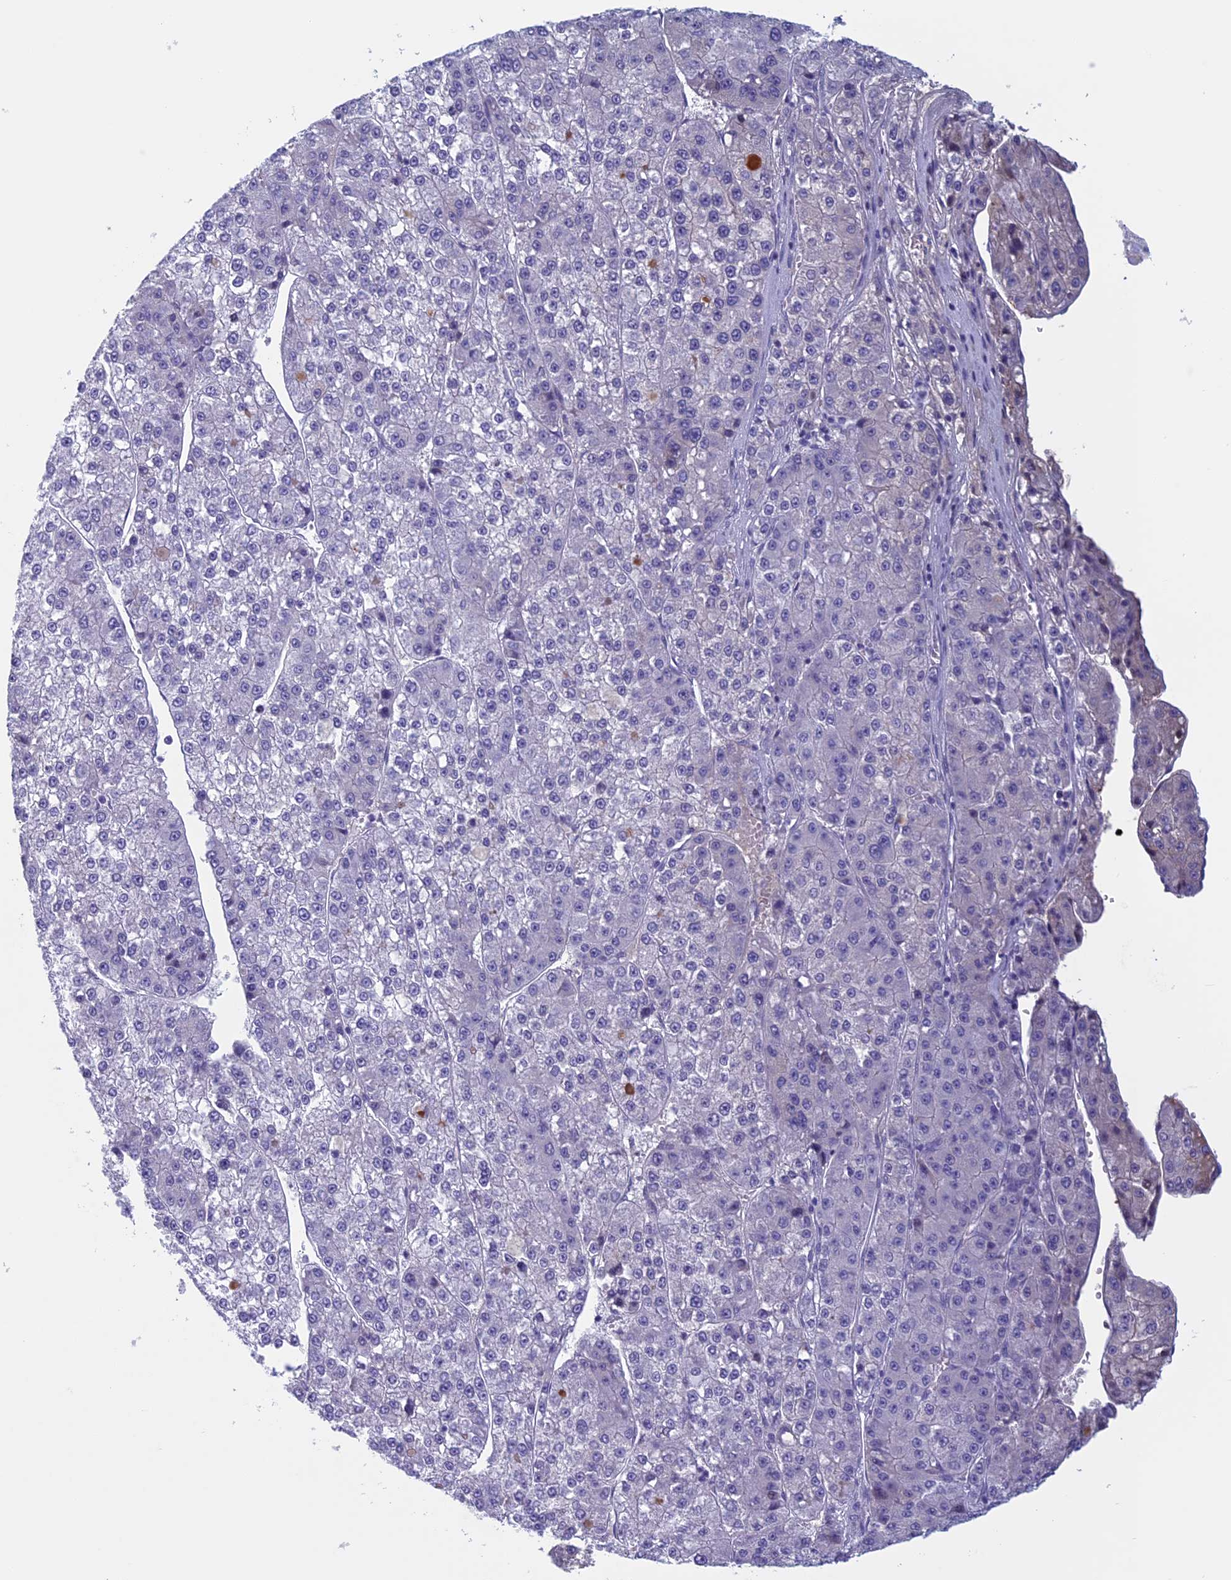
{"staining": {"intensity": "negative", "quantity": "none", "location": "none"}, "tissue": "liver cancer", "cell_type": "Tumor cells", "image_type": "cancer", "snomed": [{"axis": "morphology", "description": "Carcinoma, Hepatocellular, NOS"}, {"axis": "topography", "description": "Liver"}], "caption": "Tumor cells are negative for protein expression in human liver cancer. The staining is performed using DAB (3,3'-diaminobenzidine) brown chromogen with nuclei counter-stained in using hematoxylin.", "gene": "ANGPTL2", "patient": {"sex": "female", "age": 73}}